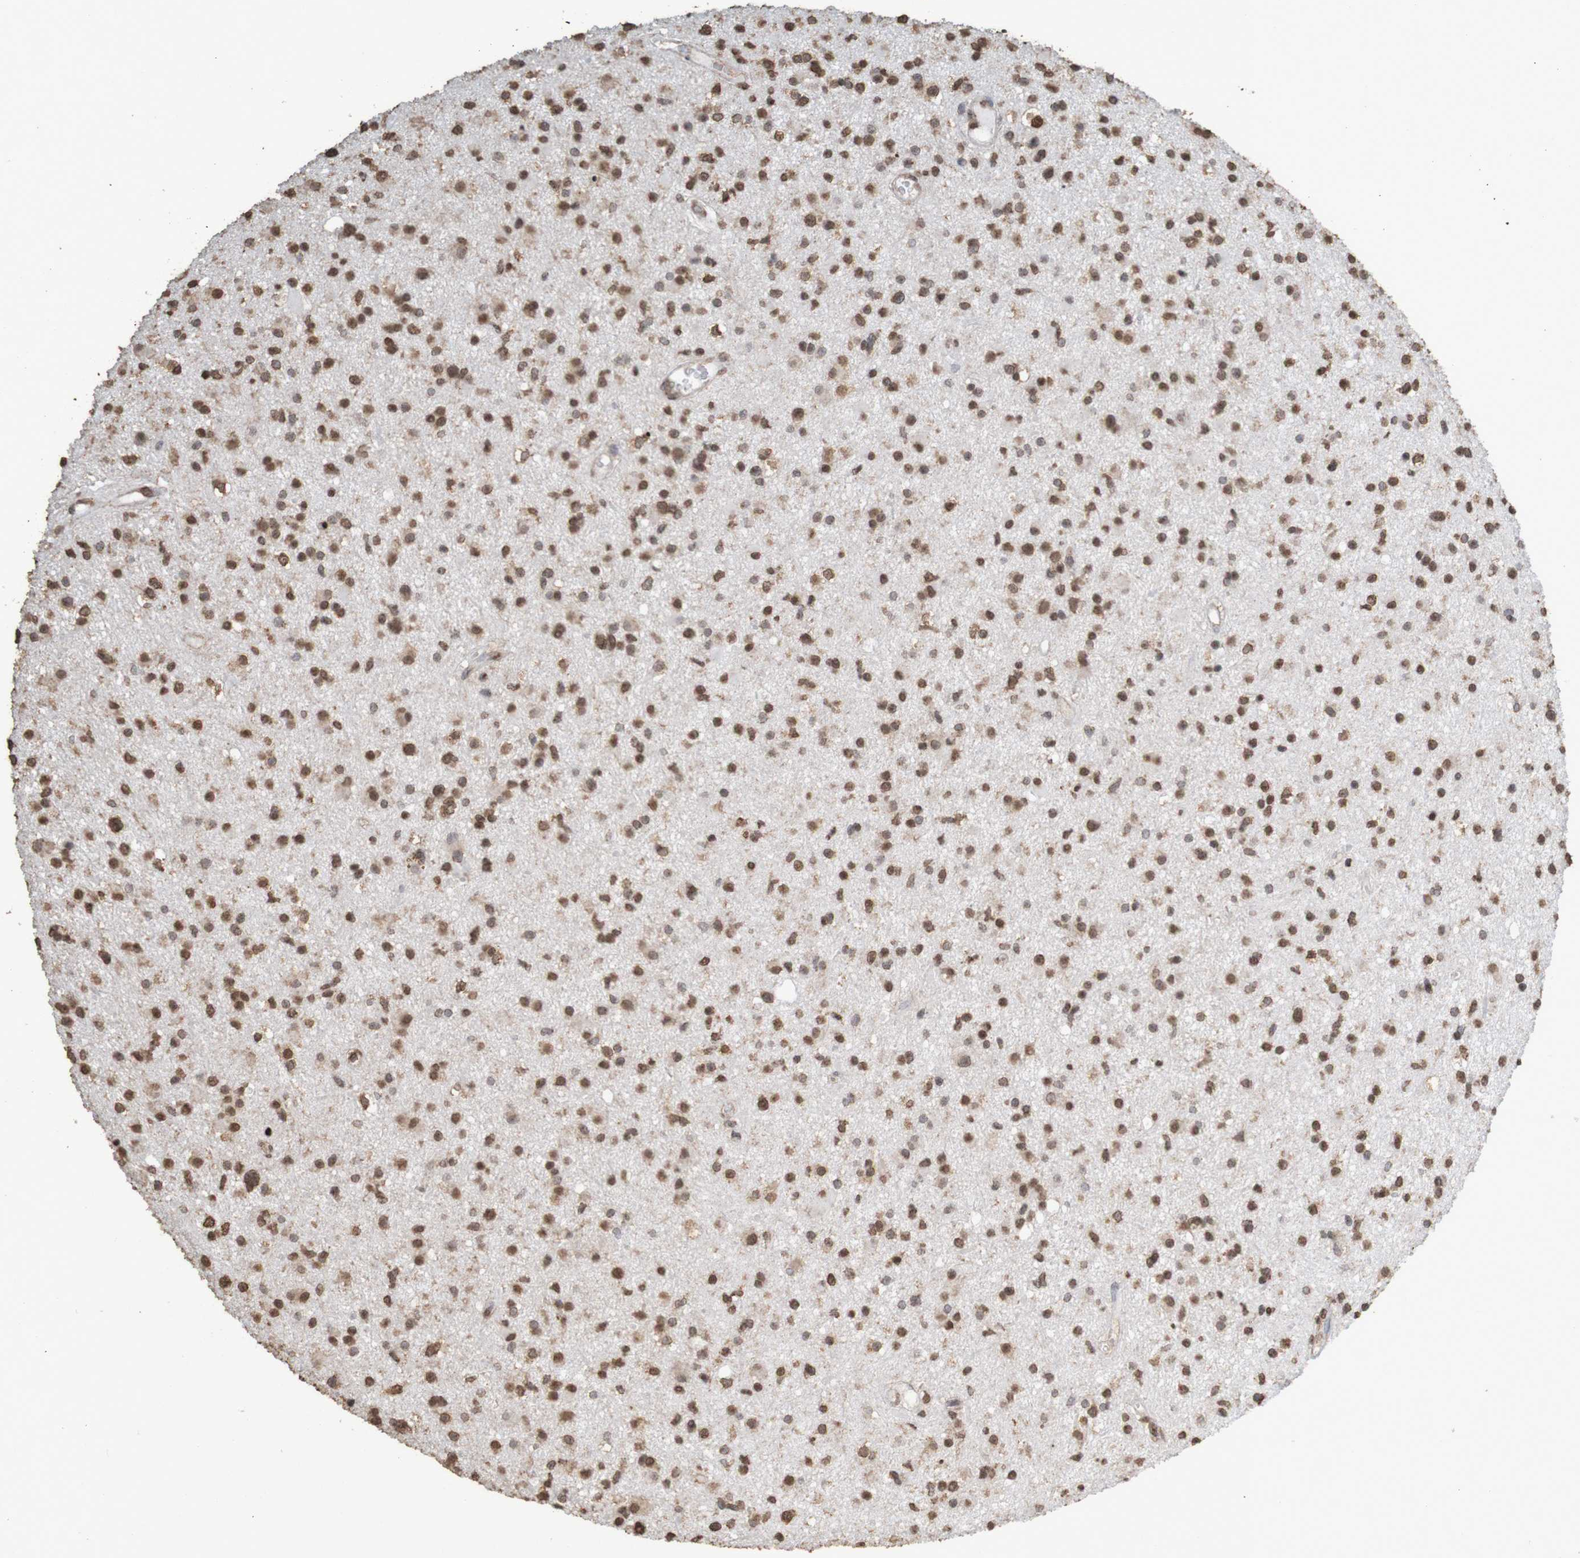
{"staining": {"intensity": "moderate", "quantity": ">75%", "location": "nuclear"}, "tissue": "glioma", "cell_type": "Tumor cells", "image_type": "cancer", "snomed": [{"axis": "morphology", "description": "Glioma, malignant, High grade"}, {"axis": "topography", "description": "Brain"}], "caption": "This is a histology image of immunohistochemistry (IHC) staining of glioma, which shows moderate staining in the nuclear of tumor cells.", "gene": "GFI1", "patient": {"sex": "male", "age": 33}}